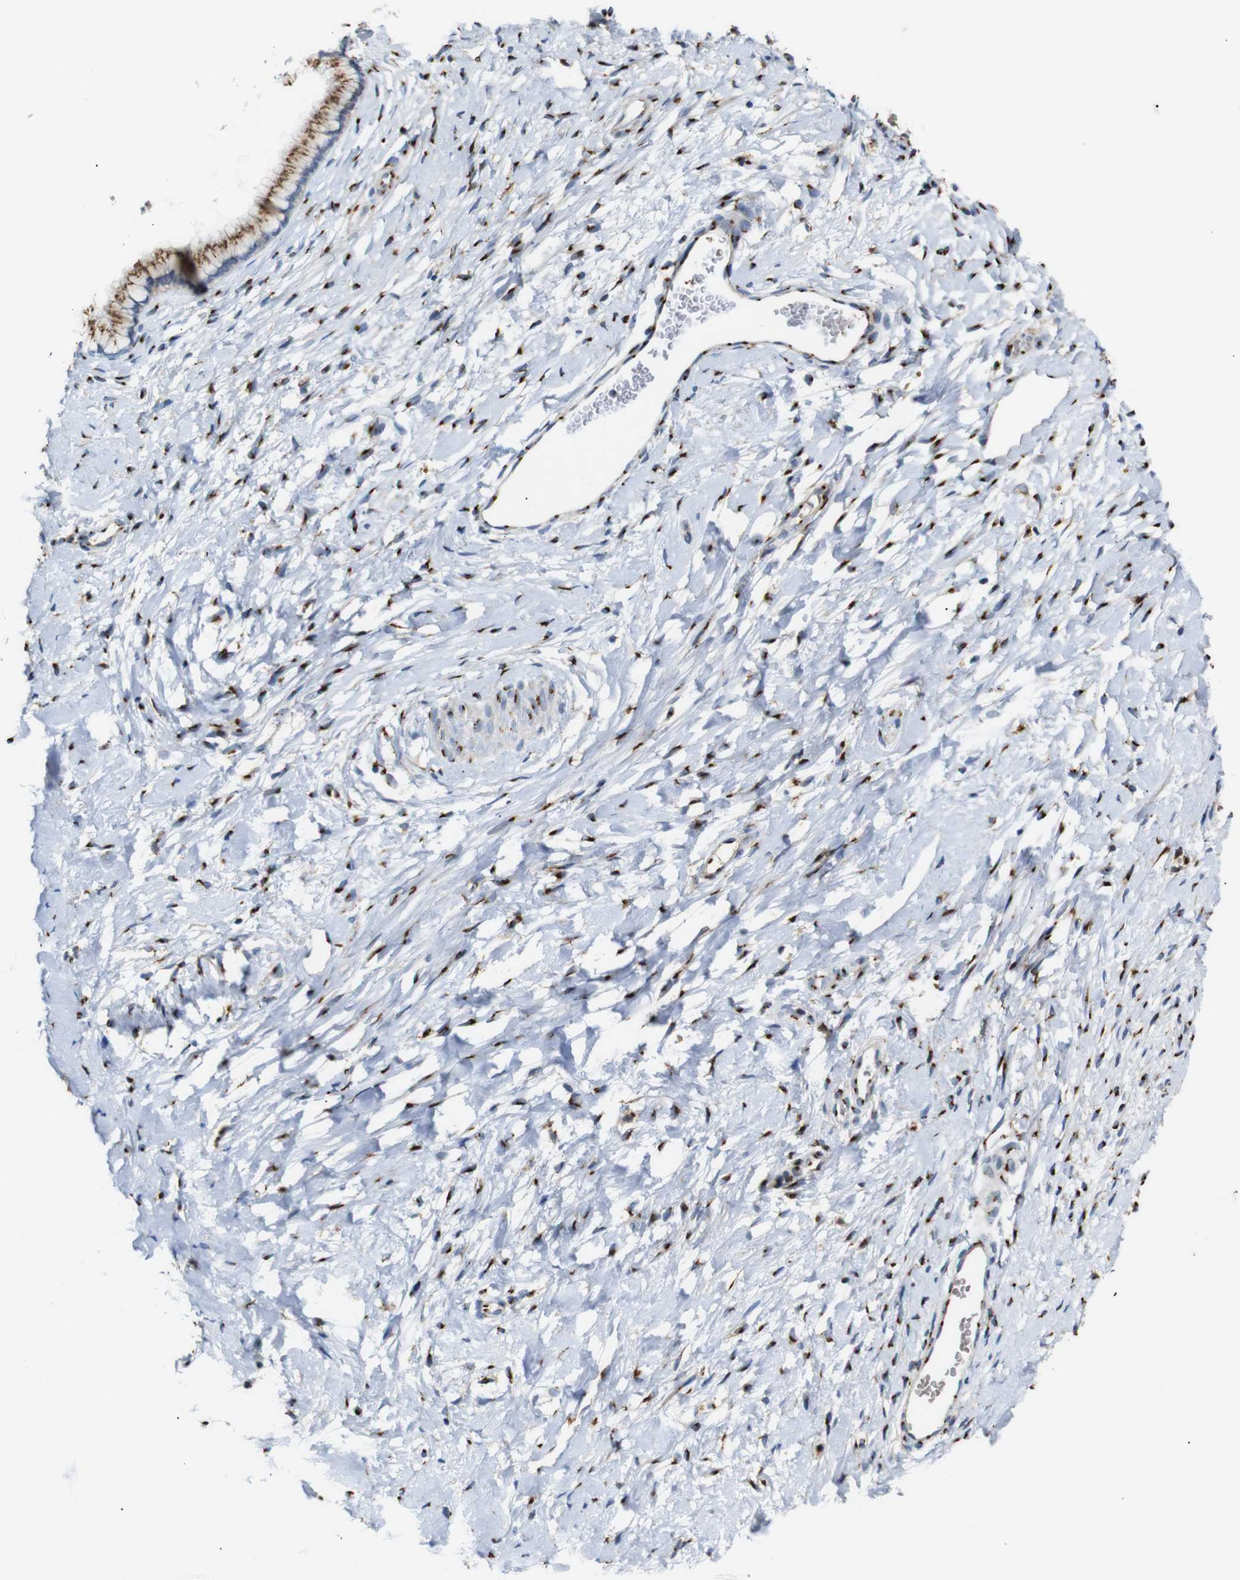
{"staining": {"intensity": "moderate", "quantity": ">75%", "location": "cytoplasmic/membranous"}, "tissue": "cervix", "cell_type": "Glandular cells", "image_type": "normal", "snomed": [{"axis": "morphology", "description": "Normal tissue, NOS"}, {"axis": "topography", "description": "Cervix"}], "caption": "This is a photomicrograph of immunohistochemistry staining of unremarkable cervix, which shows moderate expression in the cytoplasmic/membranous of glandular cells.", "gene": "TGOLN2", "patient": {"sex": "female", "age": 65}}